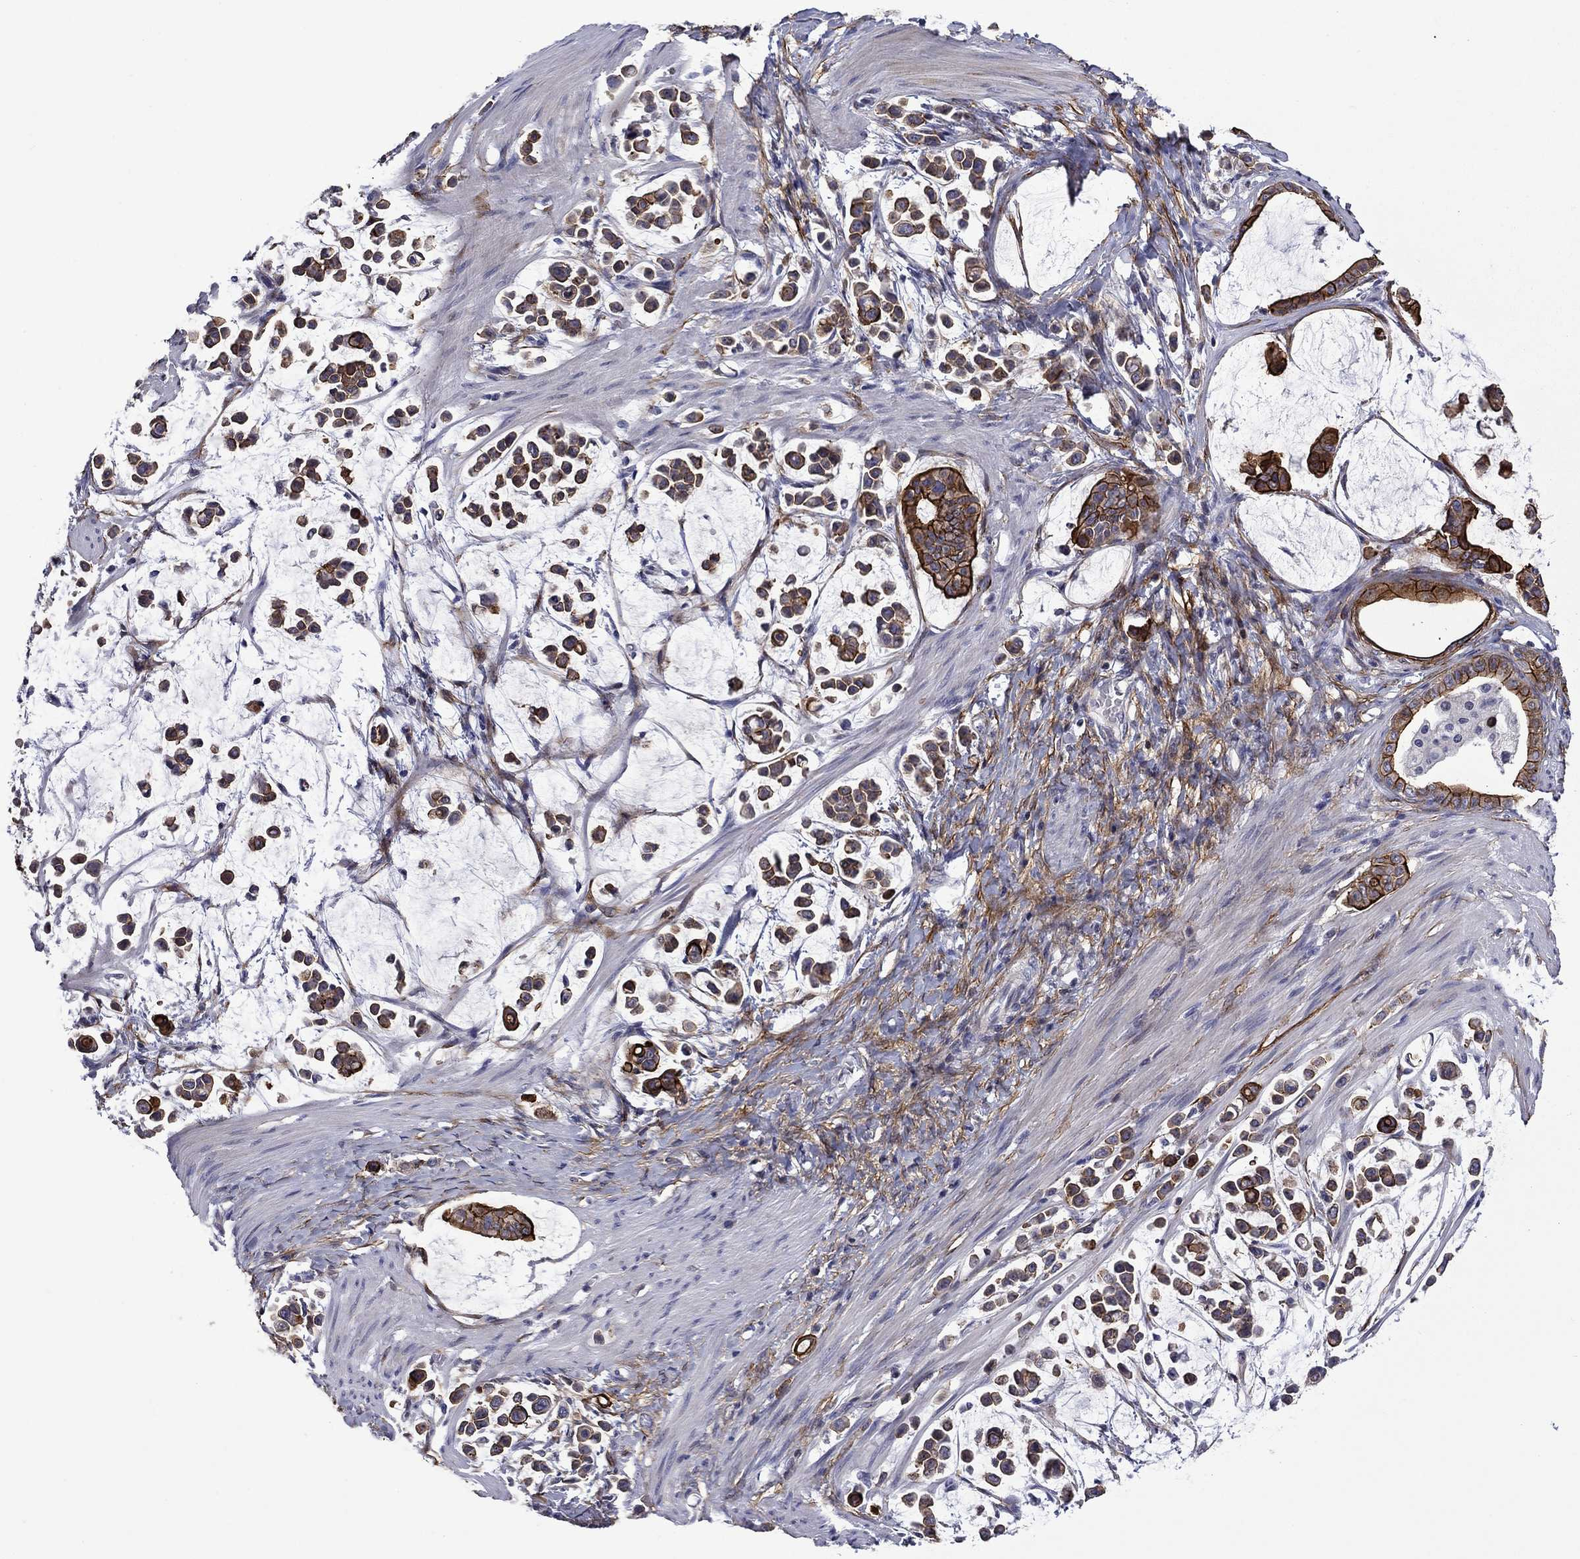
{"staining": {"intensity": "strong", "quantity": "25%-75%", "location": "cytoplasmic/membranous"}, "tissue": "stomach cancer", "cell_type": "Tumor cells", "image_type": "cancer", "snomed": [{"axis": "morphology", "description": "Adenocarcinoma, NOS"}, {"axis": "topography", "description": "Stomach"}], "caption": "High-power microscopy captured an immunohistochemistry image of stomach cancer, revealing strong cytoplasmic/membranous positivity in about 25%-75% of tumor cells.", "gene": "LMO7", "patient": {"sex": "male", "age": 82}}